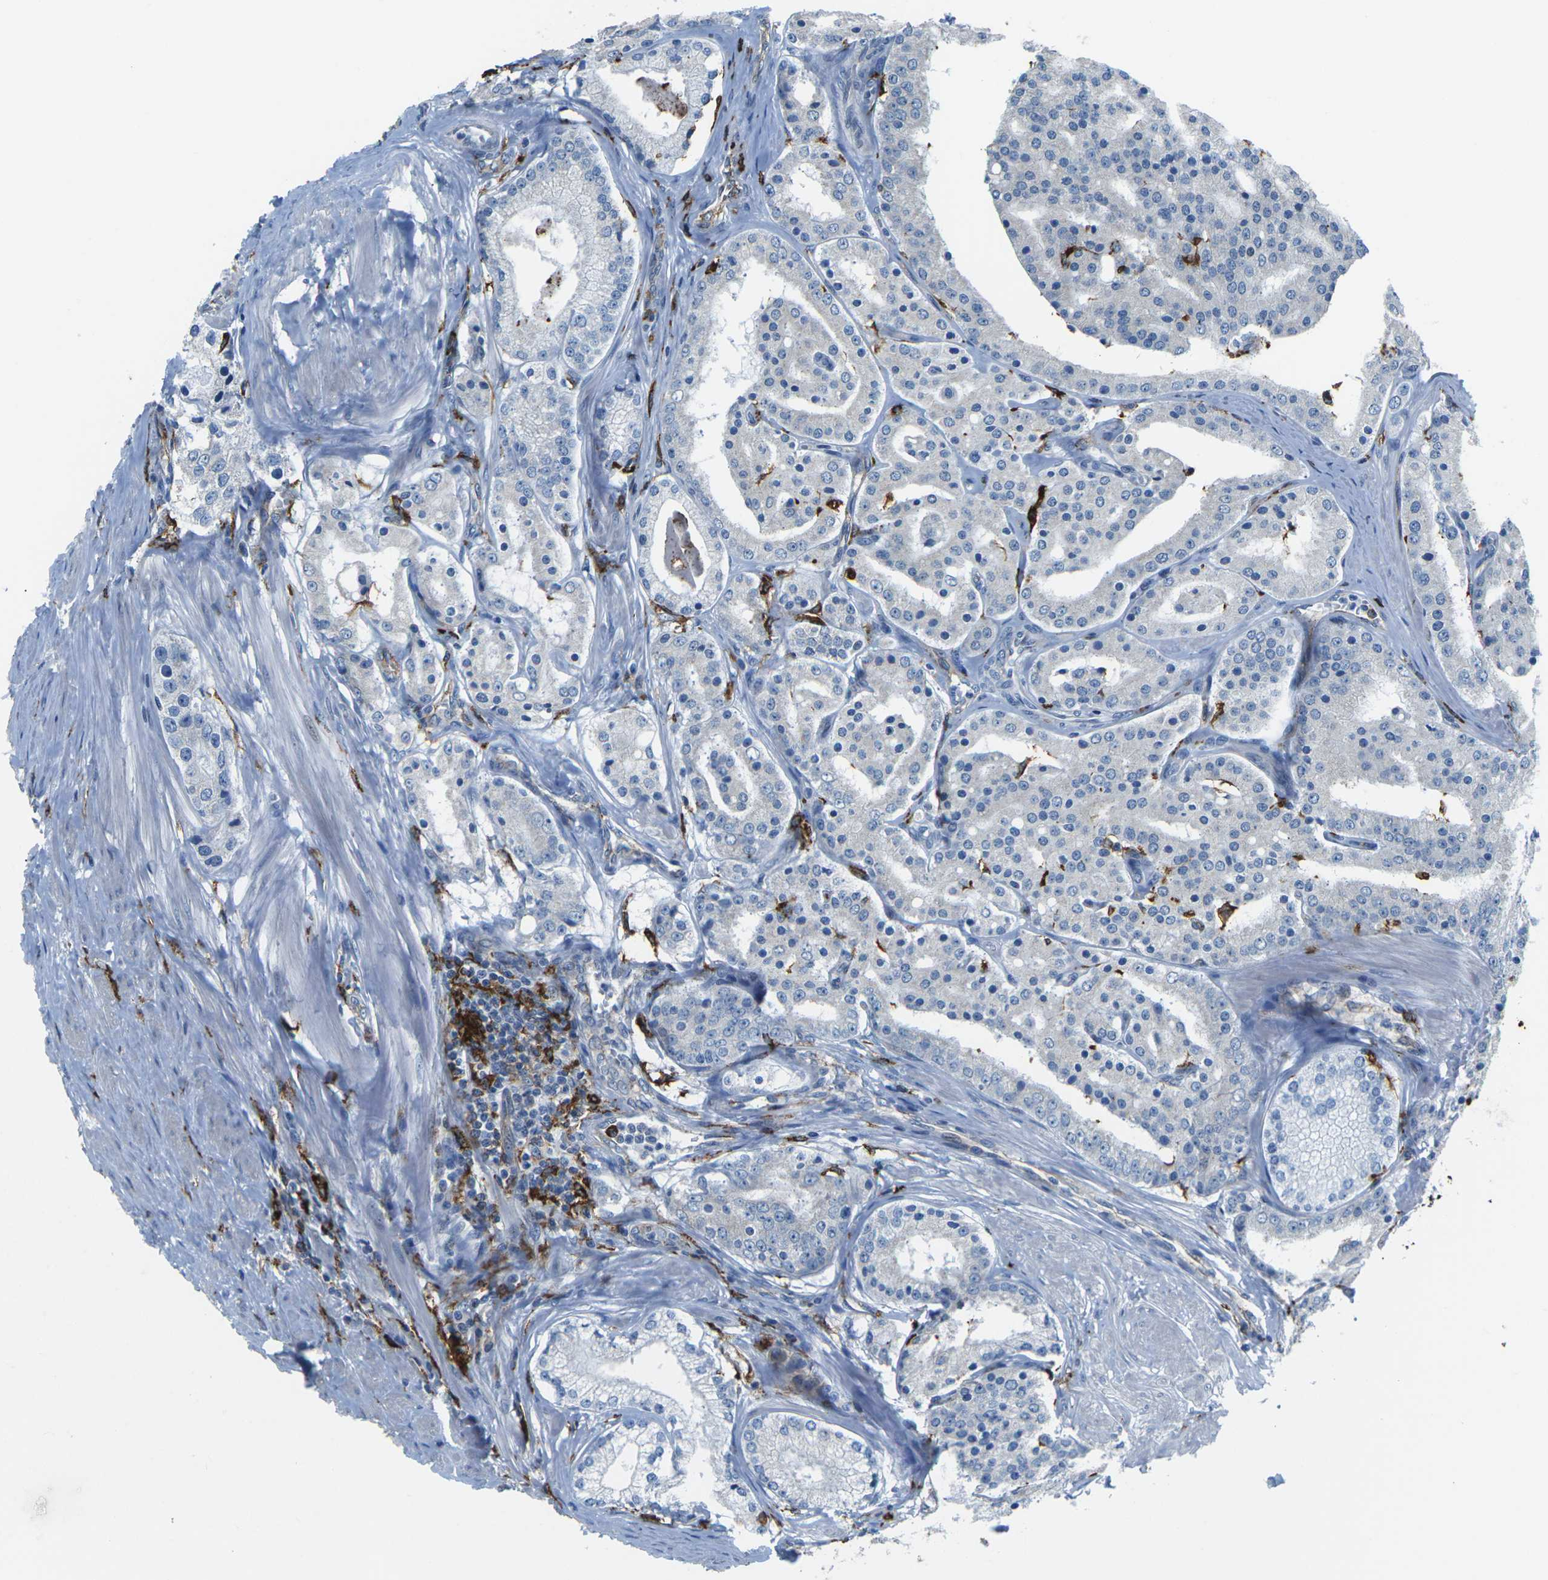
{"staining": {"intensity": "negative", "quantity": "none", "location": "none"}, "tissue": "prostate cancer", "cell_type": "Tumor cells", "image_type": "cancer", "snomed": [{"axis": "morphology", "description": "Adenocarcinoma, Low grade"}, {"axis": "topography", "description": "Prostate"}], "caption": "Immunohistochemistry histopathology image of human prostate low-grade adenocarcinoma stained for a protein (brown), which demonstrates no positivity in tumor cells. Brightfield microscopy of immunohistochemistry stained with DAB (brown) and hematoxylin (blue), captured at high magnification.", "gene": "PTPN1", "patient": {"sex": "male", "age": 63}}